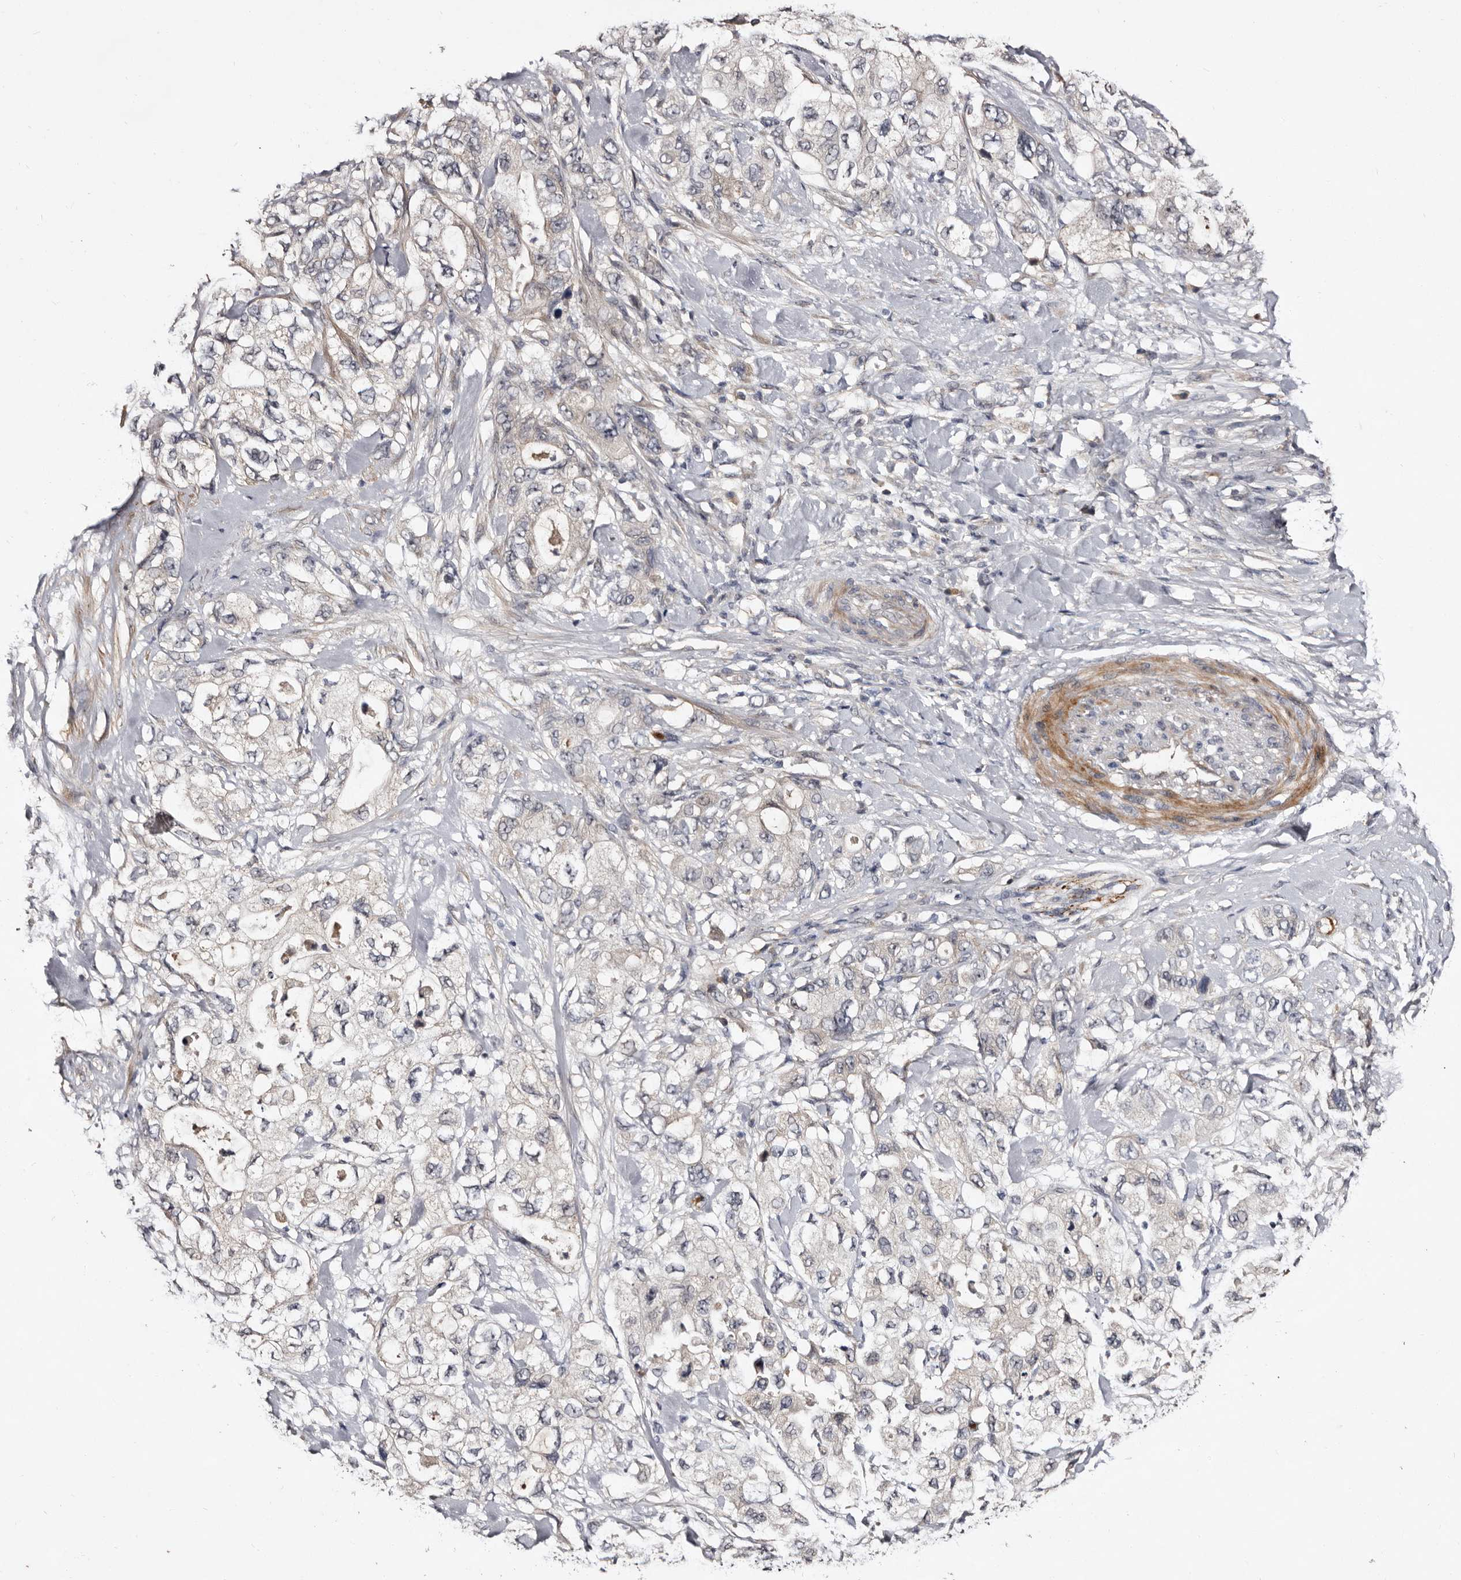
{"staining": {"intensity": "negative", "quantity": "none", "location": "none"}, "tissue": "pancreatic cancer", "cell_type": "Tumor cells", "image_type": "cancer", "snomed": [{"axis": "morphology", "description": "Adenocarcinoma, NOS"}, {"axis": "topography", "description": "Pancreas"}], "caption": "This is an IHC histopathology image of adenocarcinoma (pancreatic). There is no positivity in tumor cells.", "gene": "LANCL2", "patient": {"sex": "female", "age": 73}}